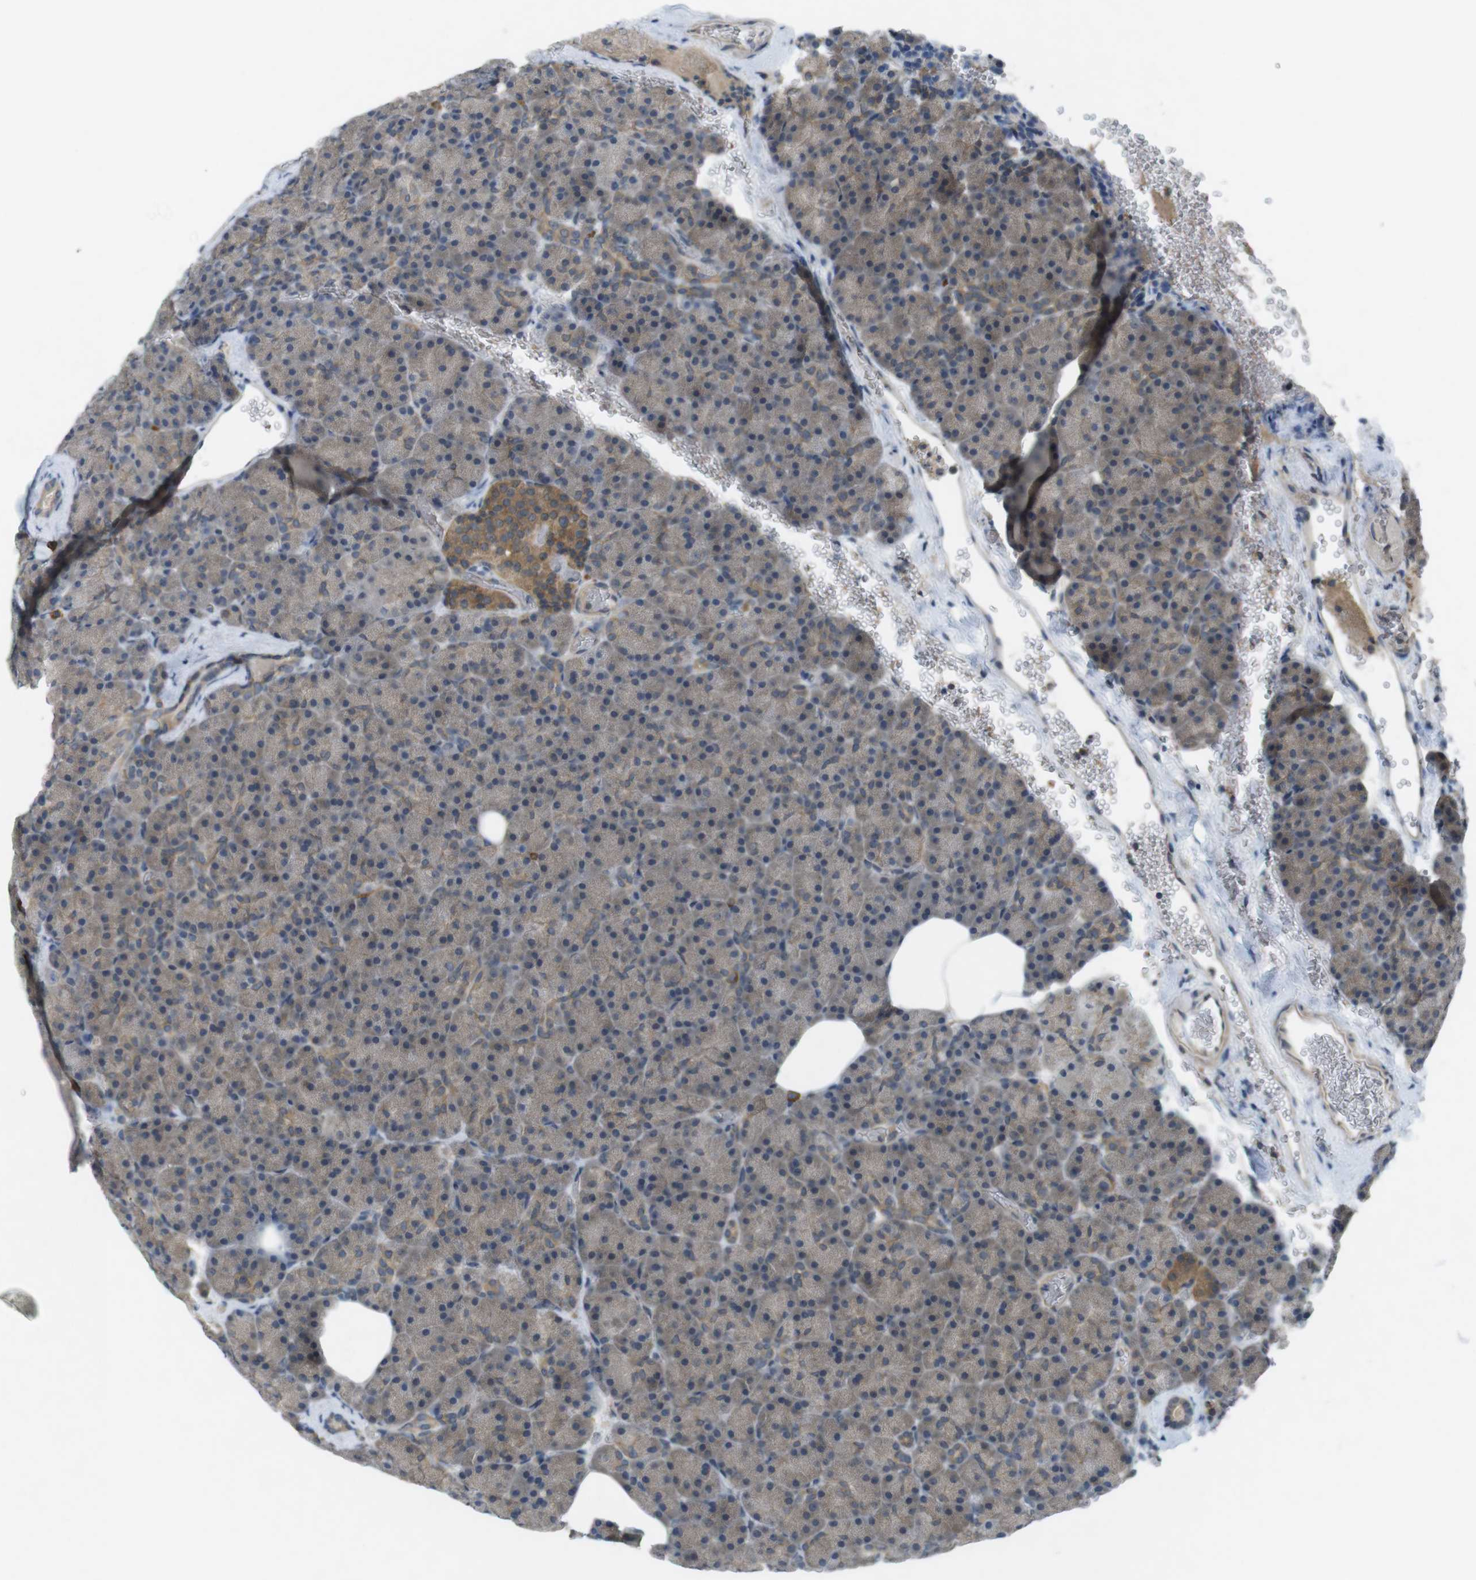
{"staining": {"intensity": "weak", "quantity": "25%-75%", "location": "cytoplasmic/membranous"}, "tissue": "pancreas", "cell_type": "Exocrine glandular cells", "image_type": "normal", "snomed": [{"axis": "morphology", "description": "Normal tissue, NOS"}, {"axis": "topography", "description": "Pancreas"}], "caption": "Pancreas stained with a protein marker displays weak staining in exocrine glandular cells.", "gene": "SUGT1", "patient": {"sex": "female", "age": 35}}